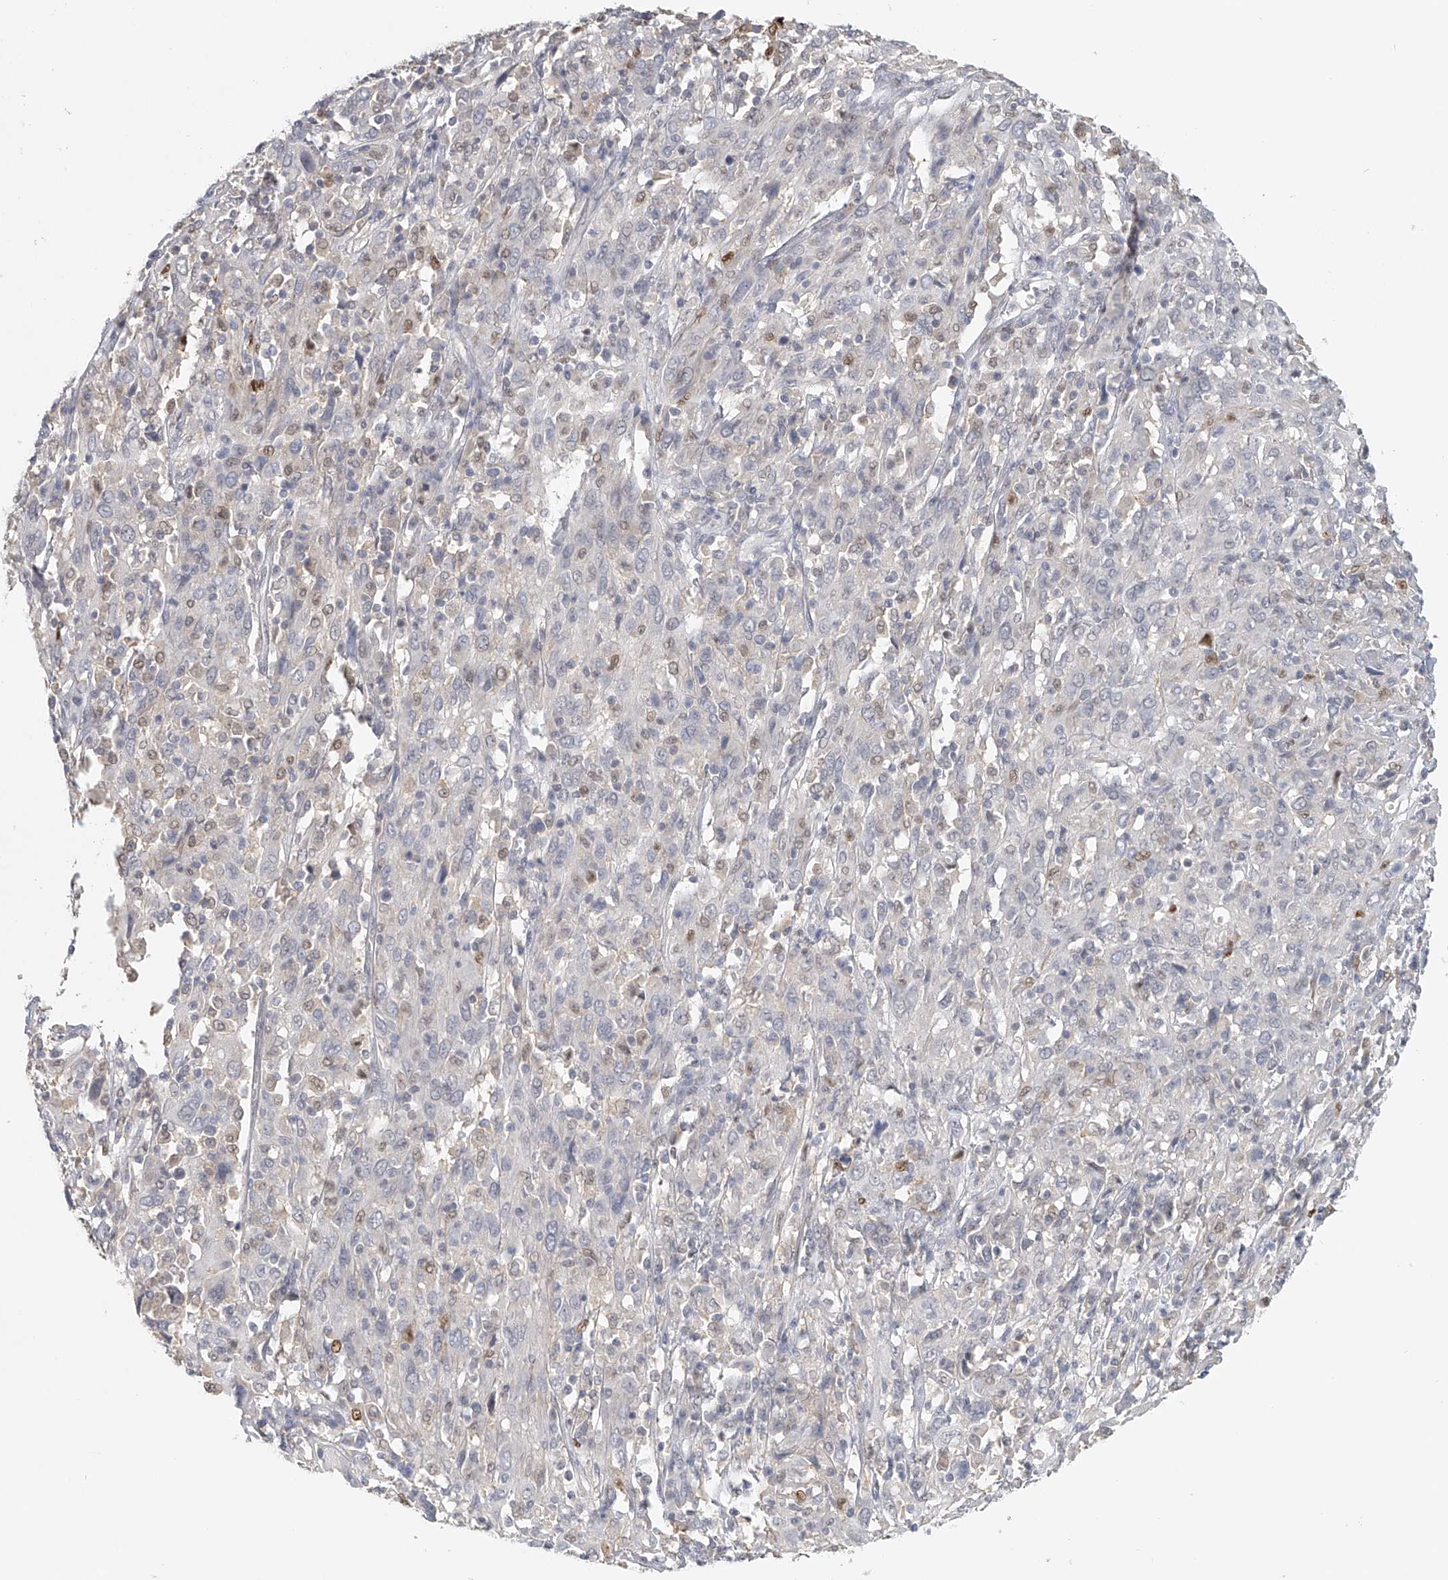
{"staining": {"intensity": "negative", "quantity": "none", "location": "none"}, "tissue": "cervical cancer", "cell_type": "Tumor cells", "image_type": "cancer", "snomed": [{"axis": "morphology", "description": "Squamous cell carcinoma, NOS"}, {"axis": "topography", "description": "Cervix"}], "caption": "Squamous cell carcinoma (cervical) stained for a protein using IHC reveals no staining tumor cells.", "gene": "DDX43", "patient": {"sex": "female", "age": 46}}